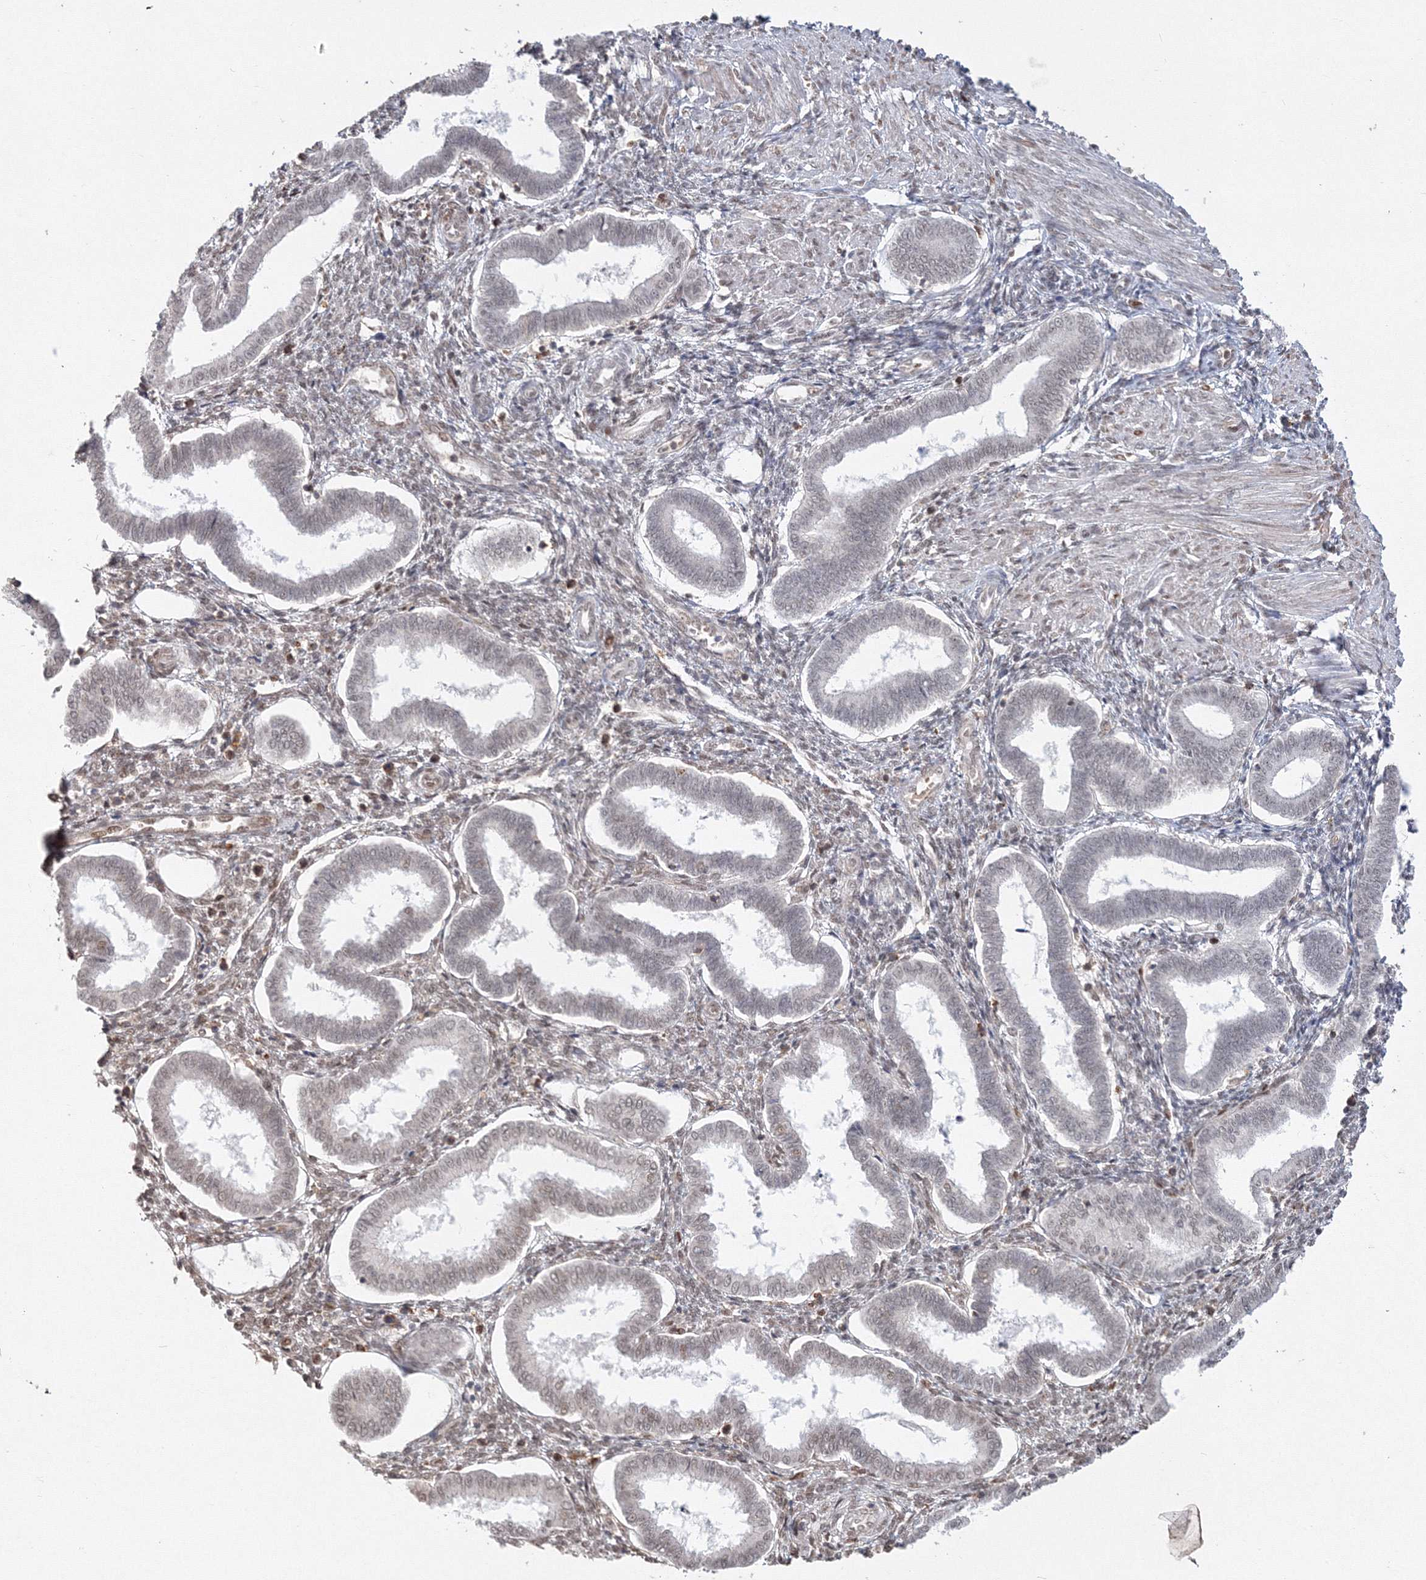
{"staining": {"intensity": "weak", "quantity": "25%-75%", "location": "nuclear"}, "tissue": "endometrium", "cell_type": "Cells in endometrial stroma", "image_type": "normal", "snomed": [{"axis": "morphology", "description": "Normal tissue, NOS"}, {"axis": "topography", "description": "Endometrium"}], "caption": "Normal endometrium reveals weak nuclear positivity in about 25%-75% of cells in endometrial stroma.", "gene": "IWS1", "patient": {"sex": "female", "age": 24}}